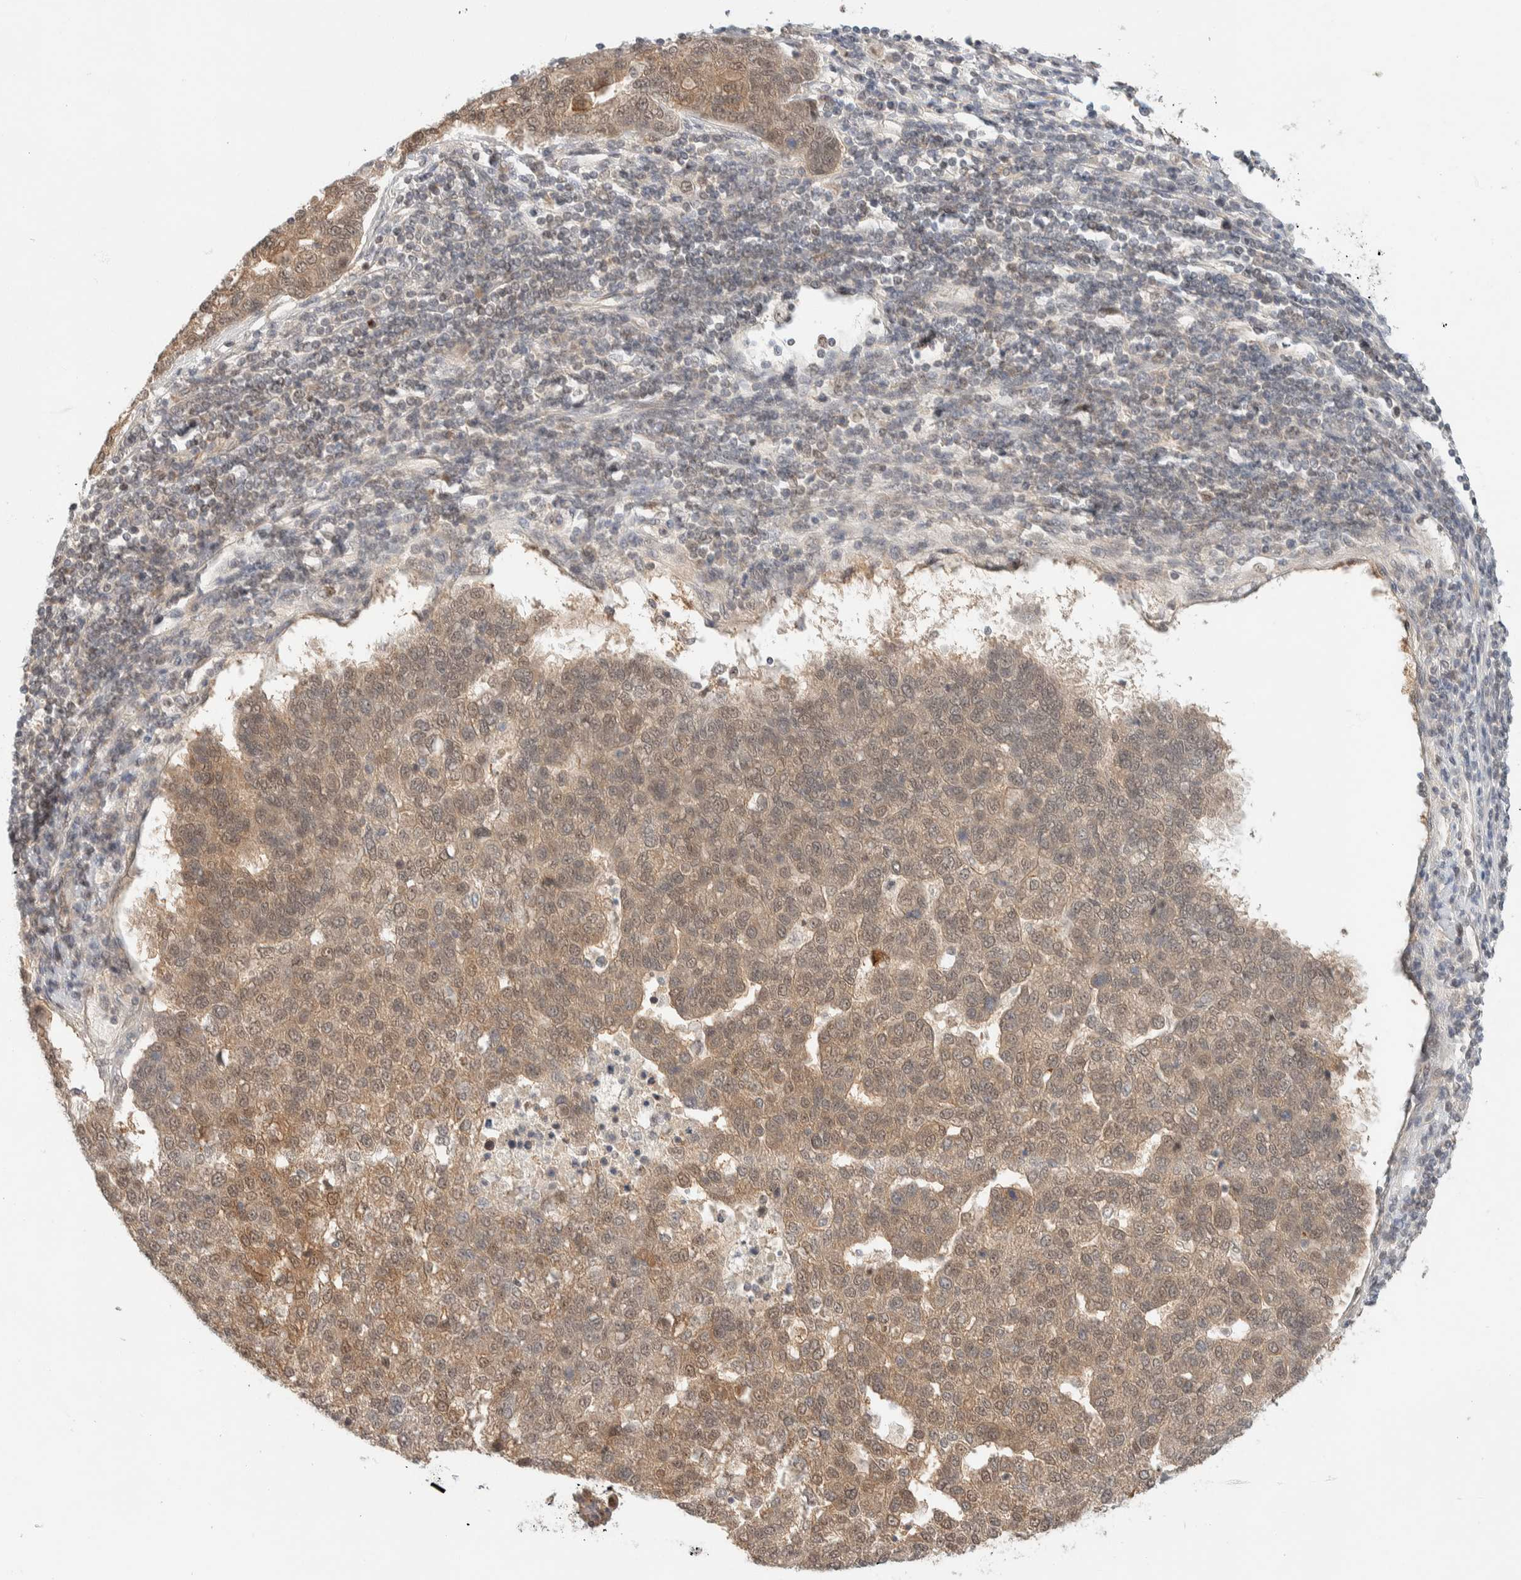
{"staining": {"intensity": "weak", "quantity": ">75%", "location": "cytoplasmic/membranous"}, "tissue": "pancreatic cancer", "cell_type": "Tumor cells", "image_type": "cancer", "snomed": [{"axis": "morphology", "description": "Adenocarcinoma, NOS"}, {"axis": "topography", "description": "Pancreas"}], "caption": "Protein expression analysis of pancreatic cancer demonstrates weak cytoplasmic/membranous expression in about >75% of tumor cells.", "gene": "C8orf76", "patient": {"sex": "female", "age": 61}}